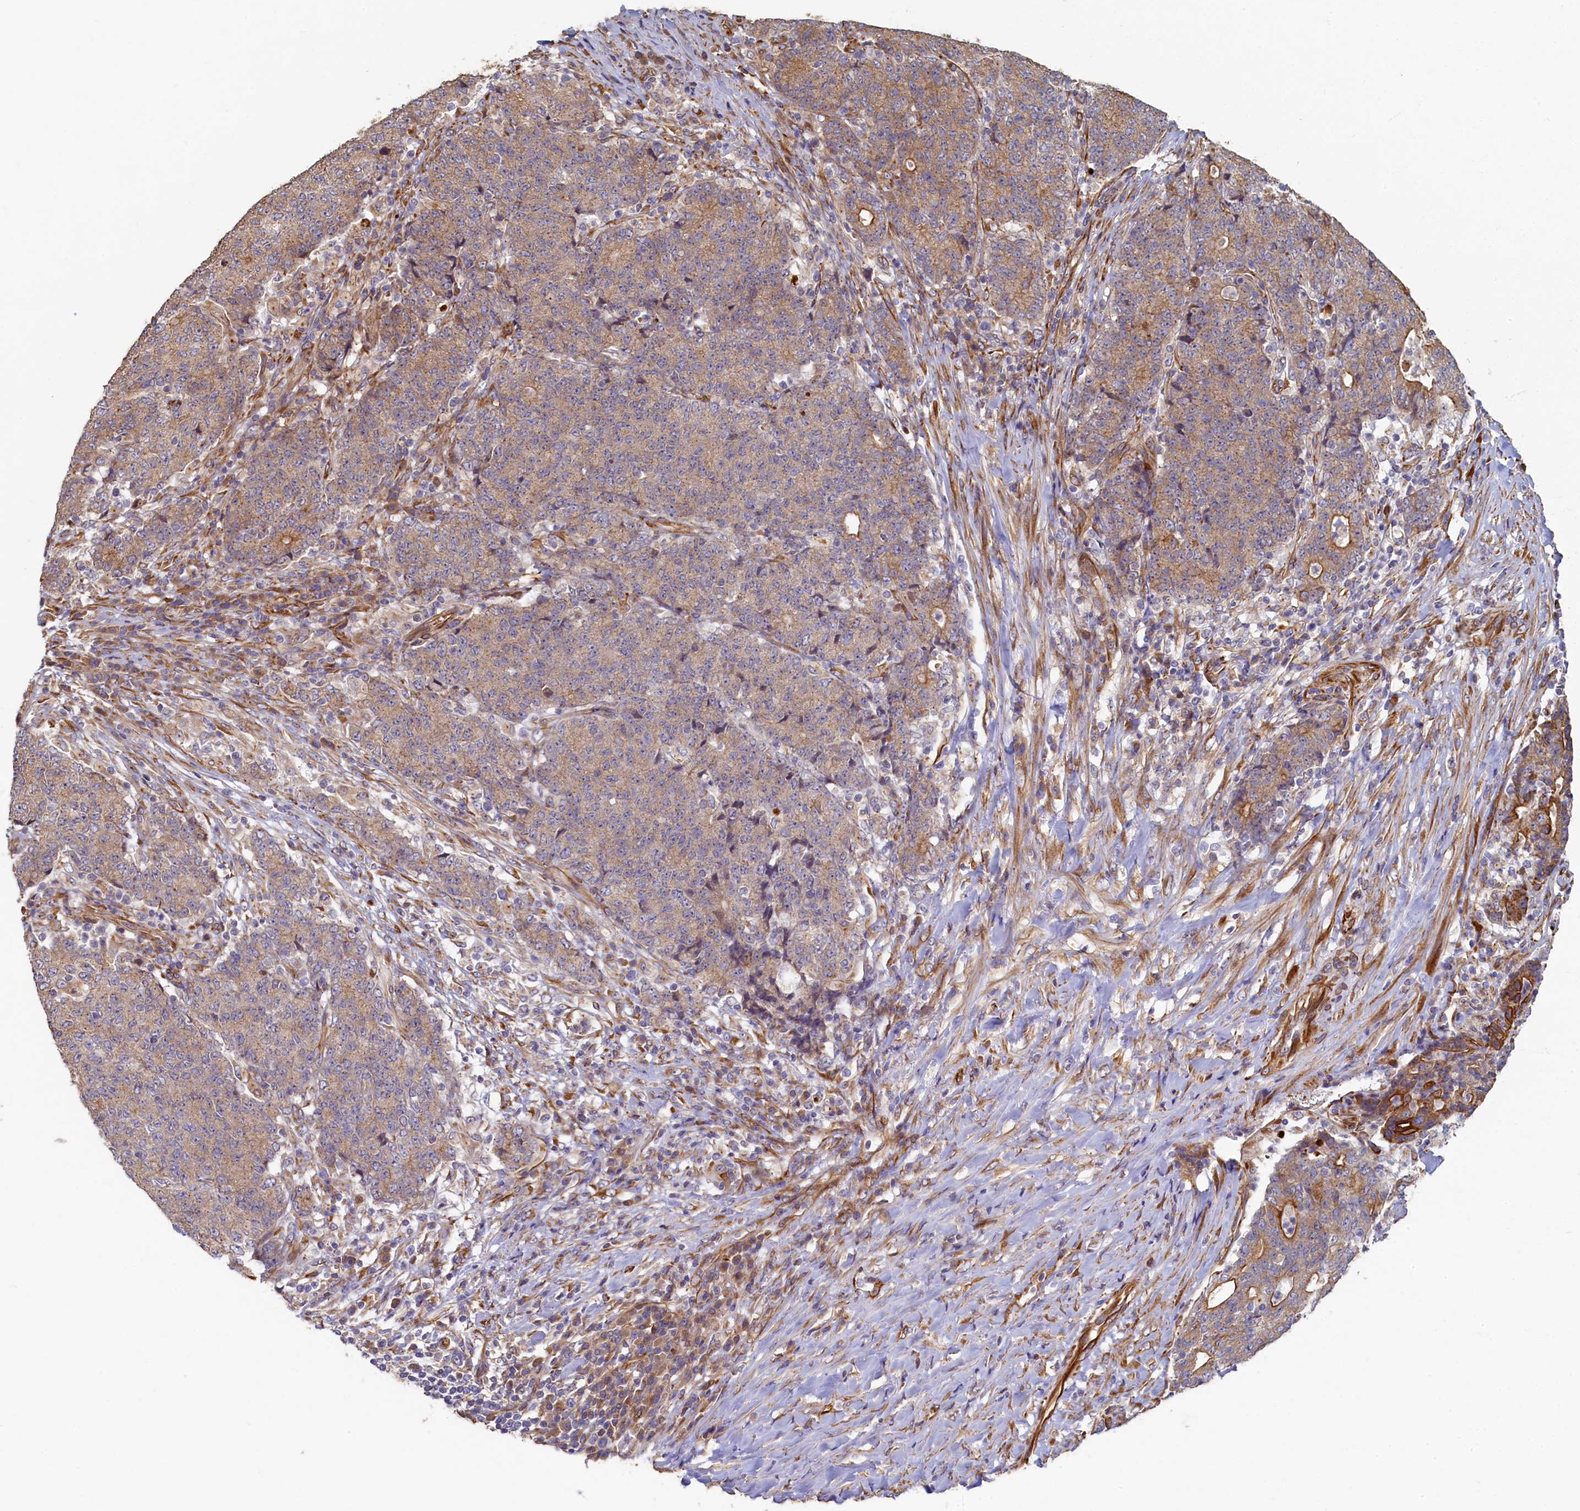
{"staining": {"intensity": "moderate", "quantity": ">75%", "location": "cytoplasmic/membranous"}, "tissue": "colorectal cancer", "cell_type": "Tumor cells", "image_type": "cancer", "snomed": [{"axis": "morphology", "description": "Adenocarcinoma, NOS"}, {"axis": "topography", "description": "Colon"}], "caption": "Immunohistochemical staining of adenocarcinoma (colorectal) demonstrates medium levels of moderate cytoplasmic/membranous positivity in approximately >75% of tumor cells.", "gene": "LRRC57", "patient": {"sex": "female", "age": 75}}